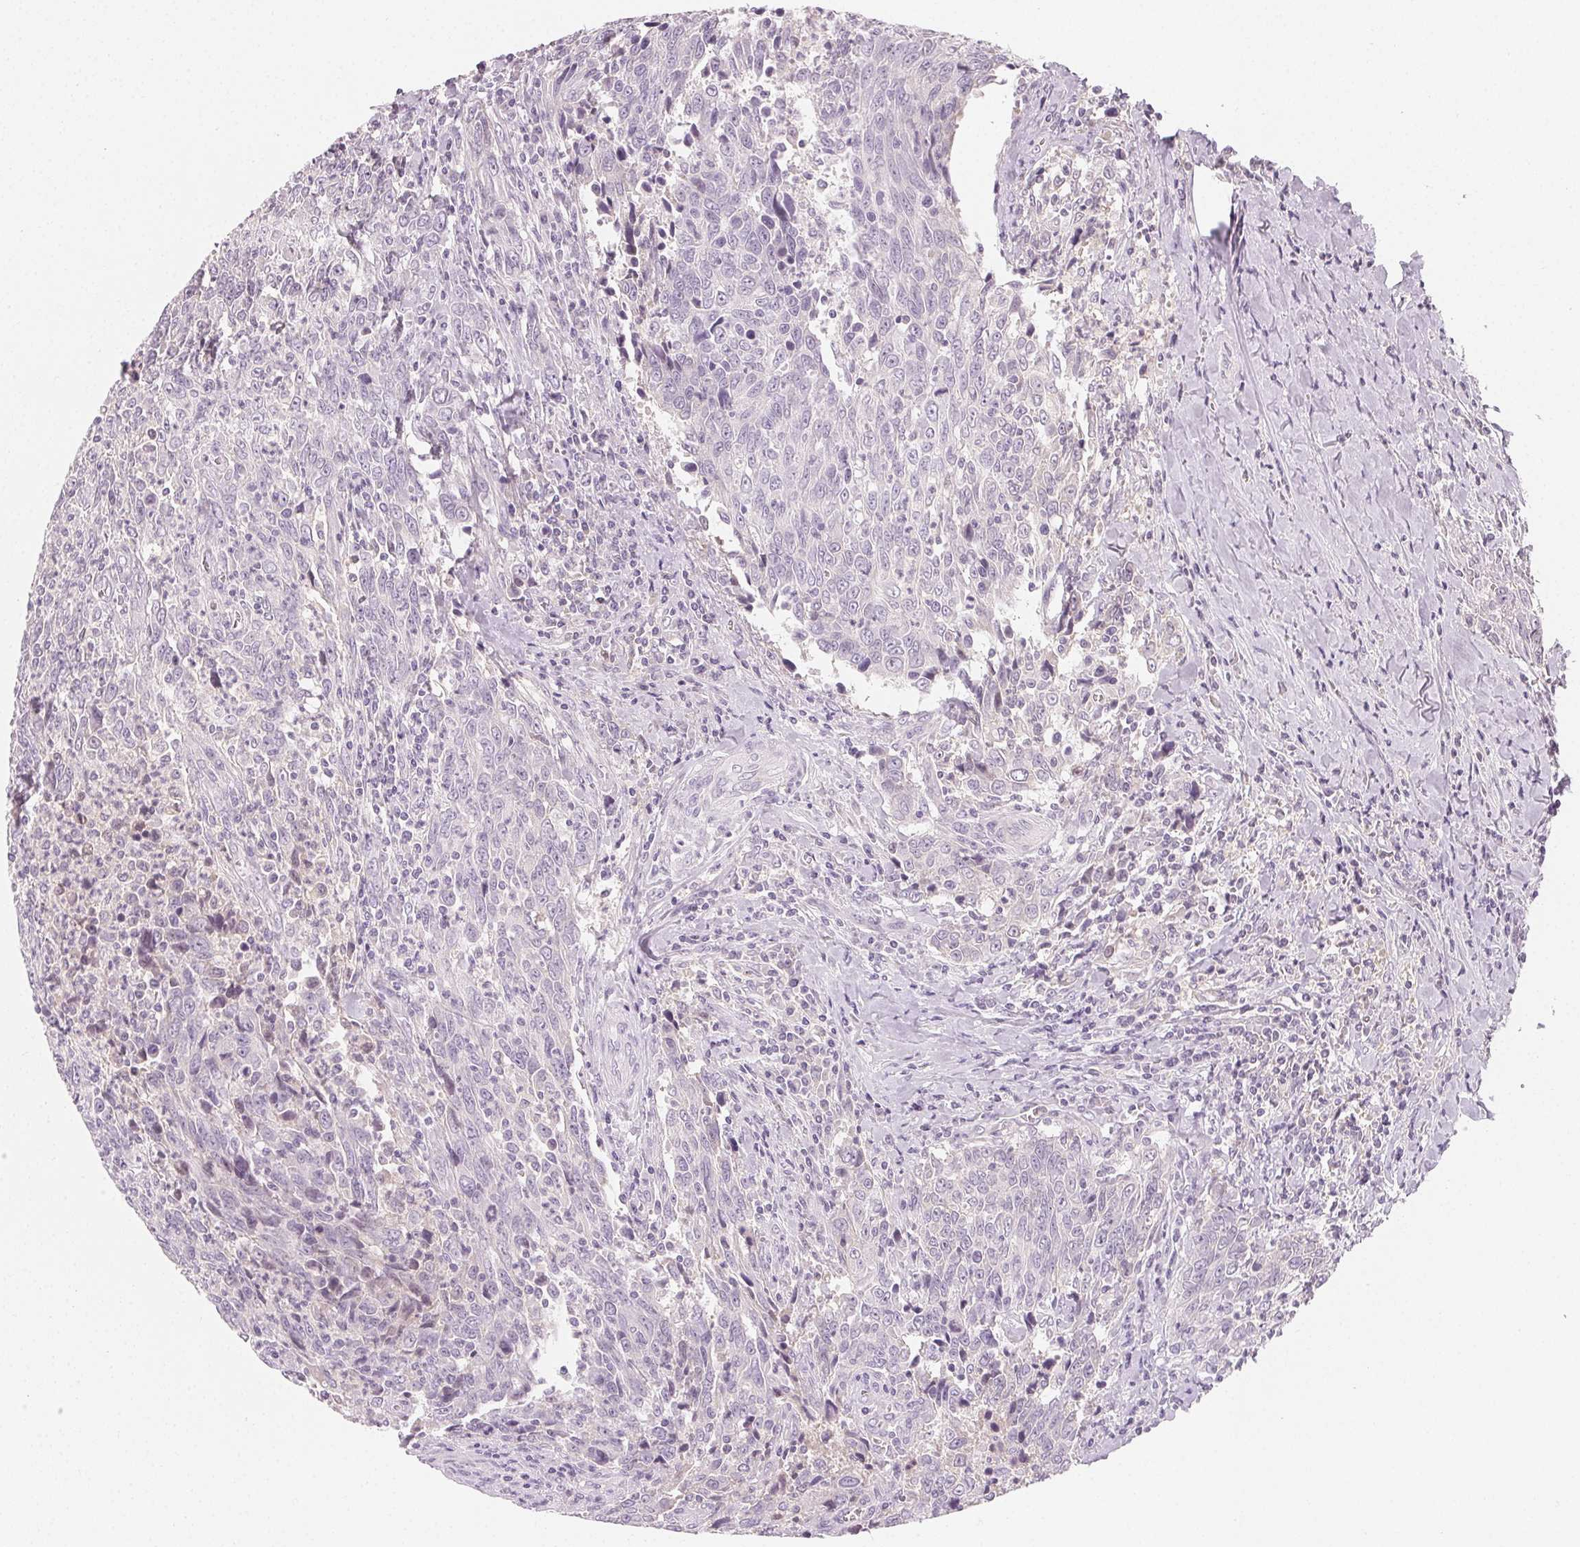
{"staining": {"intensity": "negative", "quantity": "none", "location": "none"}, "tissue": "breast cancer", "cell_type": "Tumor cells", "image_type": "cancer", "snomed": [{"axis": "morphology", "description": "Duct carcinoma"}, {"axis": "topography", "description": "Breast"}], "caption": "This is a histopathology image of IHC staining of breast cancer (invasive ductal carcinoma), which shows no expression in tumor cells.", "gene": "AFM", "patient": {"sex": "female", "age": 50}}